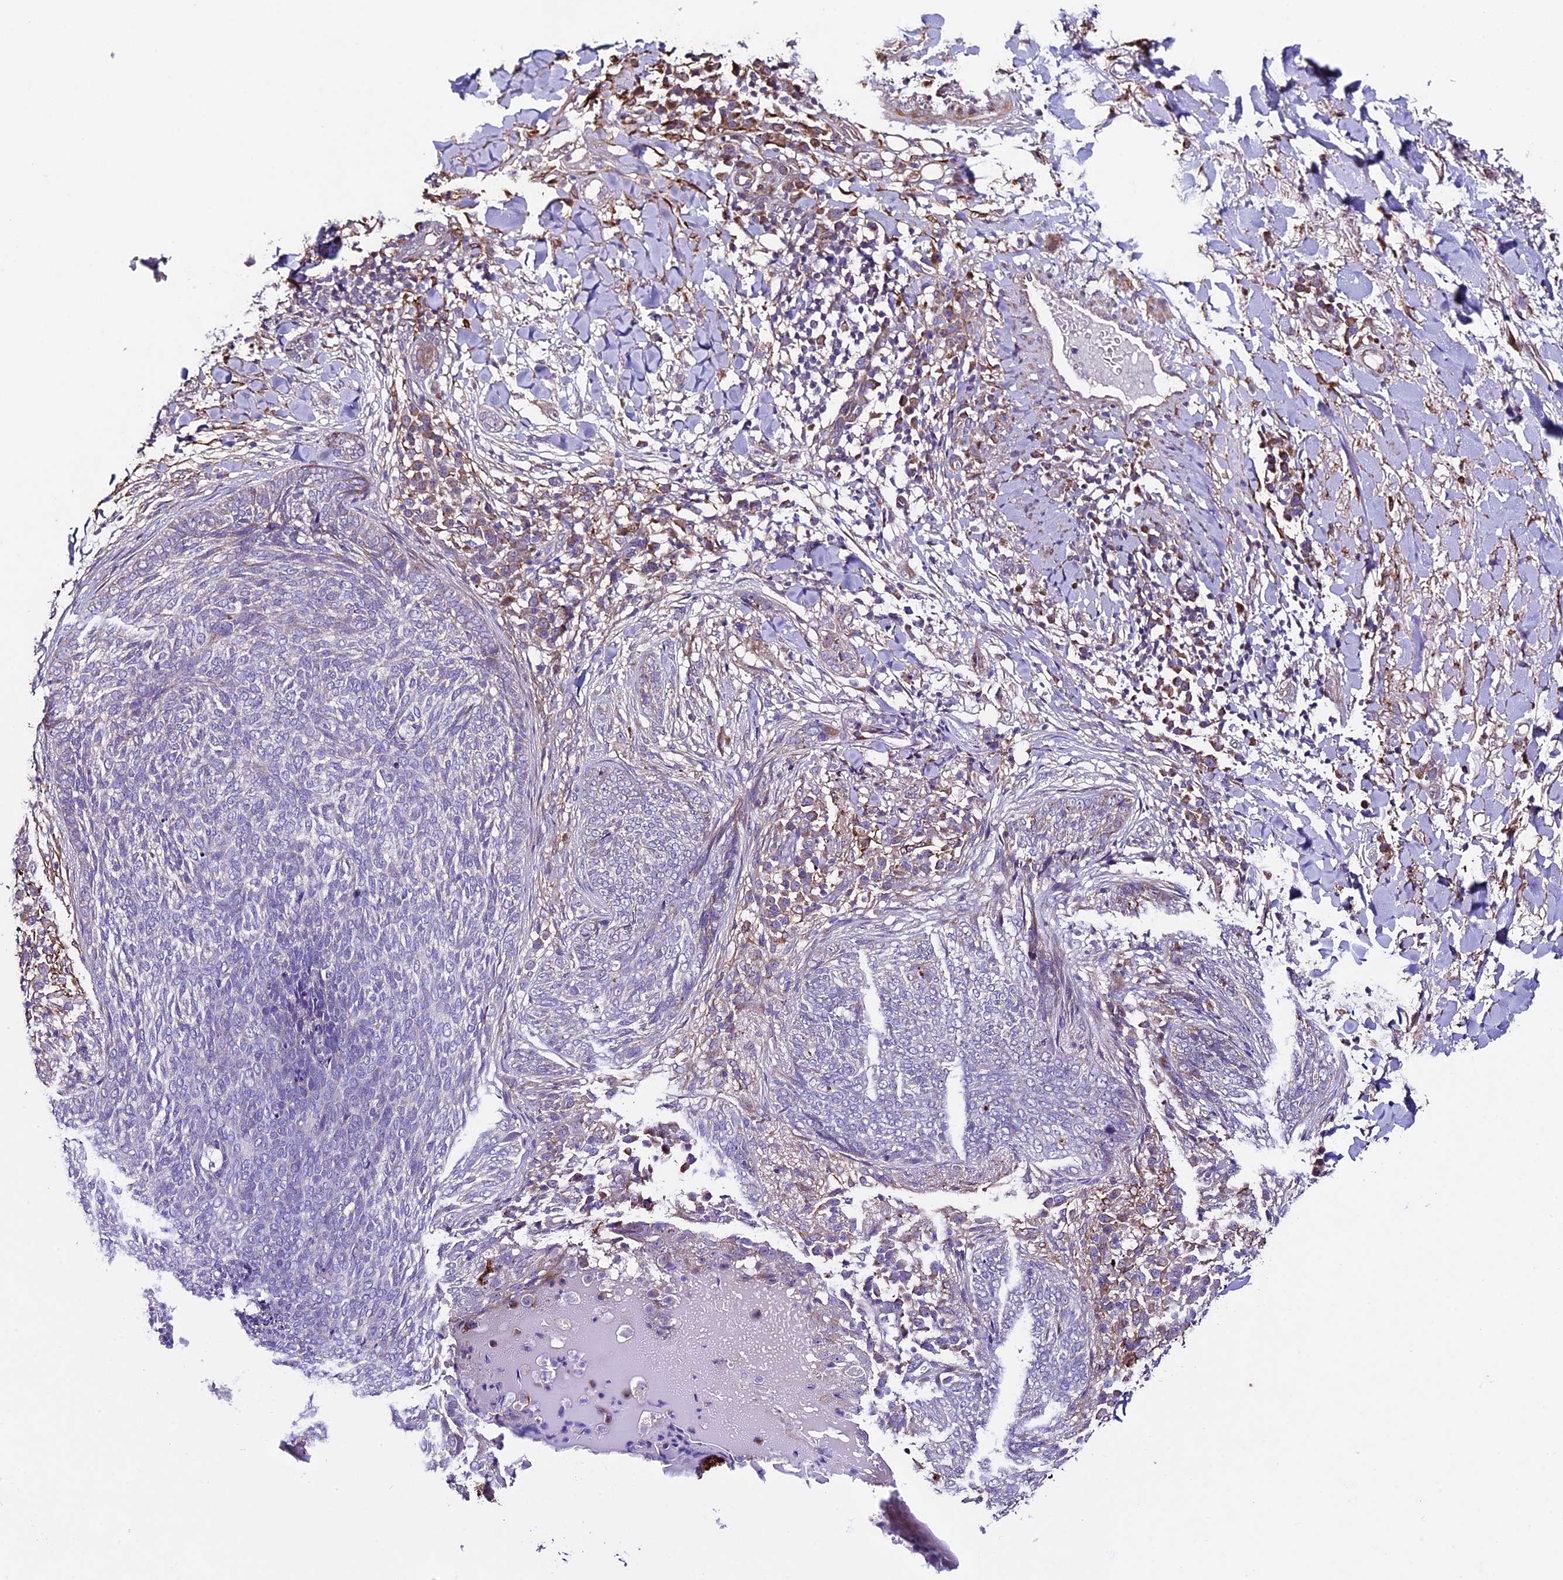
{"staining": {"intensity": "negative", "quantity": "none", "location": "none"}, "tissue": "skin cancer", "cell_type": "Tumor cells", "image_type": "cancer", "snomed": [{"axis": "morphology", "description": "Basal cell carcinoma"}, {"axis": "topography", "description": "Skin"}], "caption": "Human basal cell carcinoma (skin) stained for a protein using immunohistochemistry exhibits no positivity in tumor cells.", "gene": "SPIRE1", "patient": {"sex": "male", "age": 85}}